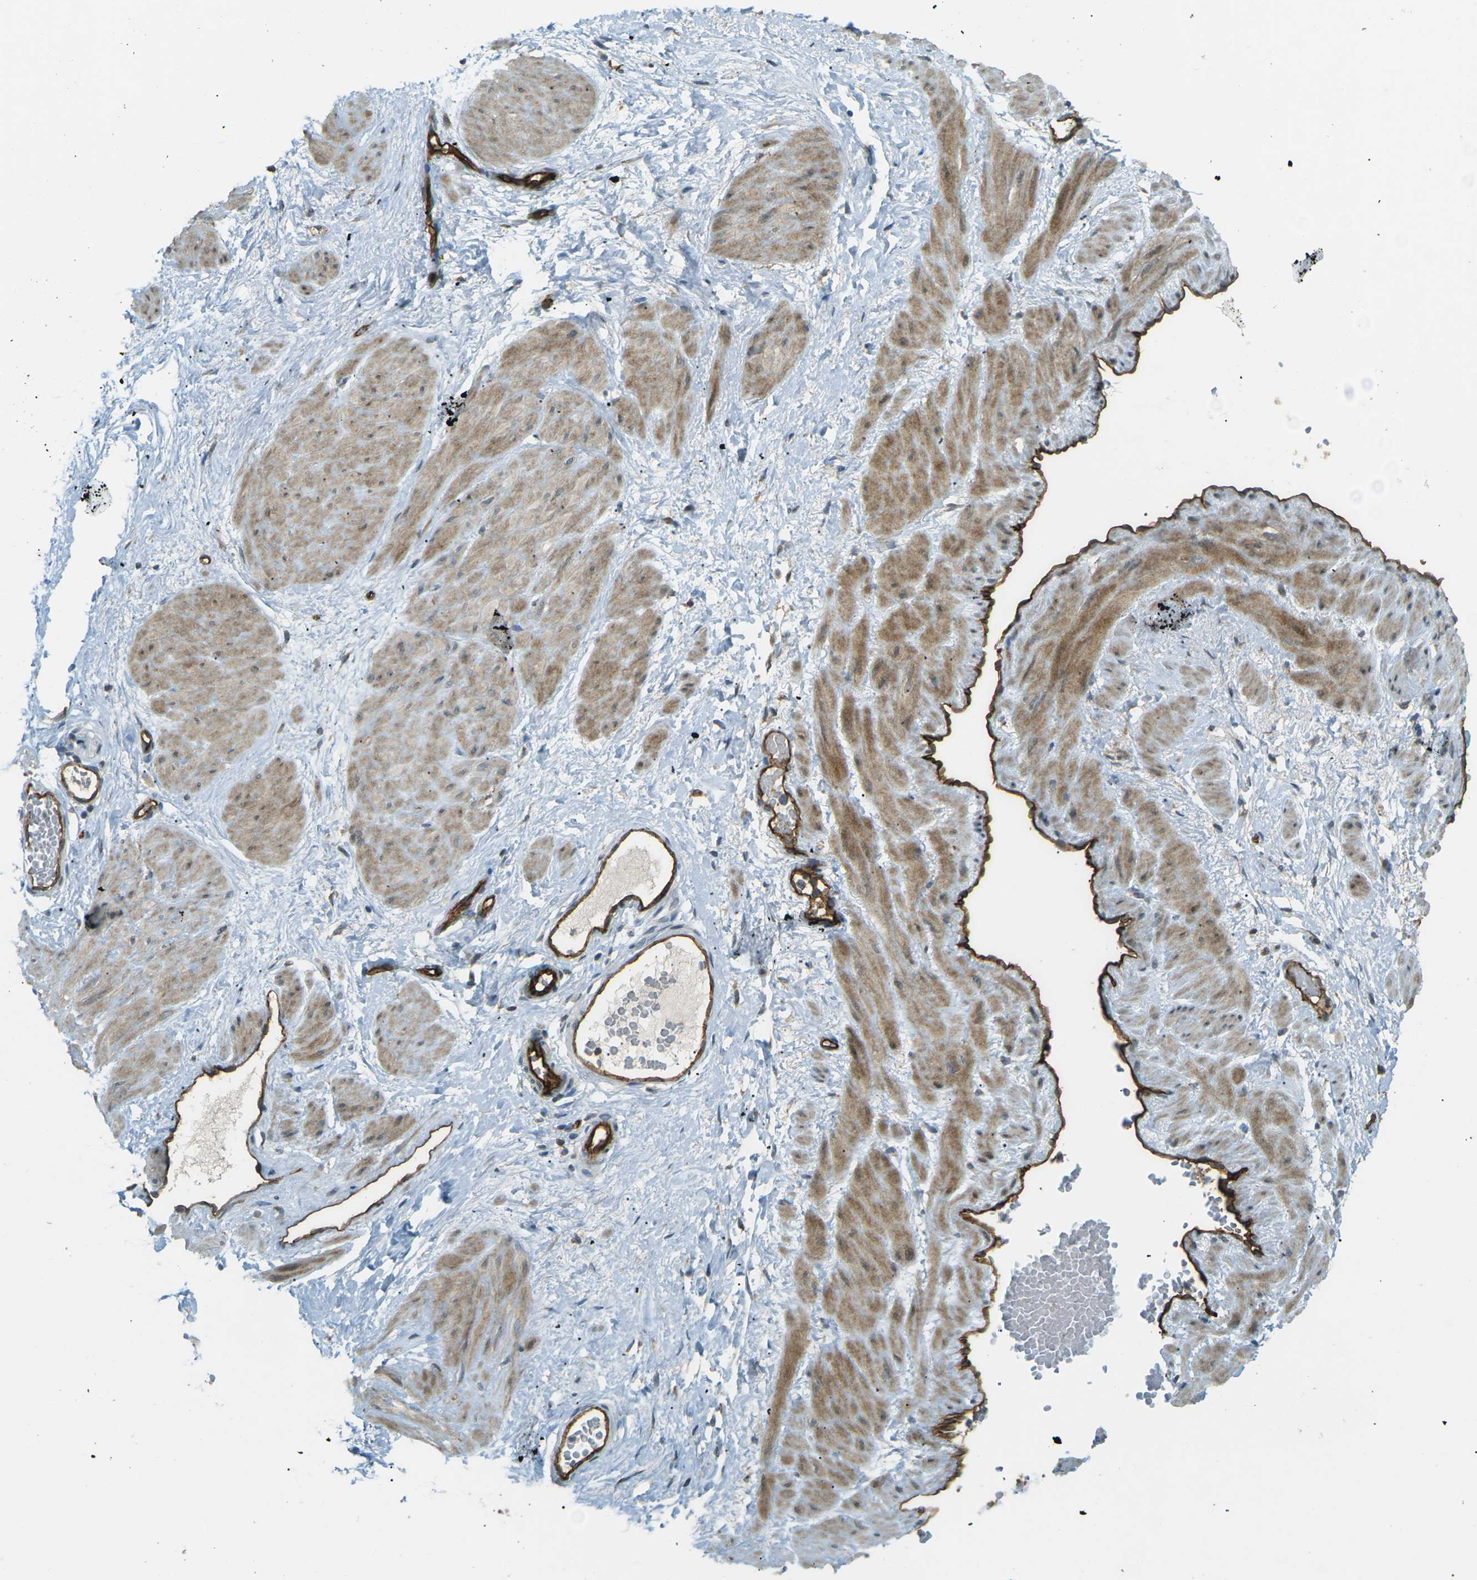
{"staining": {"intensity": "negative", "quantity": "none", "location": "none"}, "tissue": "adipose tissue", "cell_type": "Adipocytes", "image_type": "normal", "snomed": [{"axis": "morphology", "description": "Normal tissue, NOS"}, {"axis": "topography", "description": "Soft tissue"}, {"axis": "topography", "description": "Vascular tissue"}], "caption": "DAB immunohistochemical staining of normal human adipose tissue shows no significant staining in adipocytes. (Brightfield microscopy of DAB immunohistochemistry (IHC) at high magnification).", "gene": "S1PR1", "patient": {"sex": "female", "age": 35}}